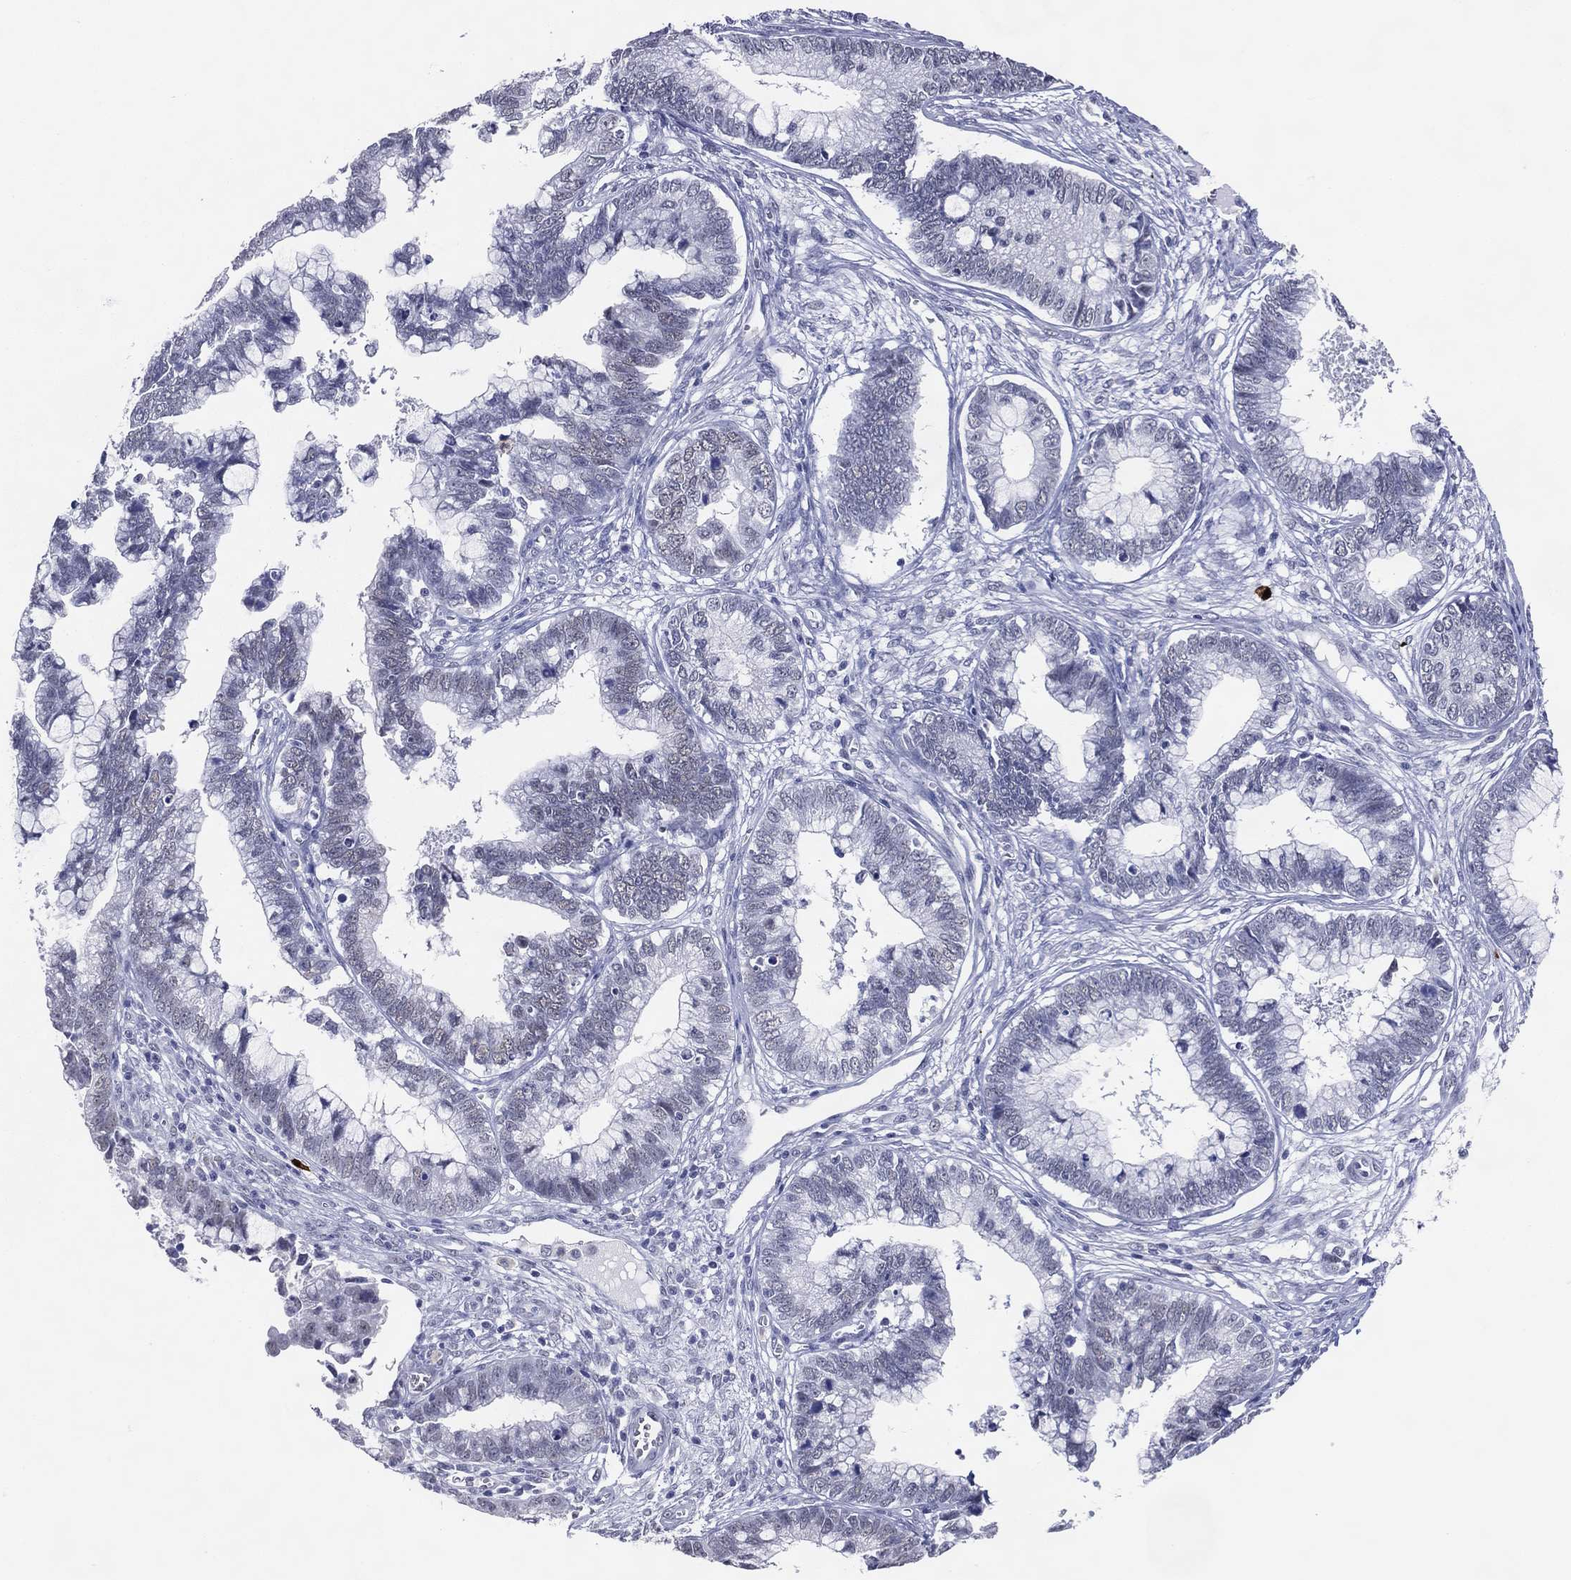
{"staining": {"intensity": "negative", "quantity": "none", "location": "none"}, "tissue": "cervical cancer", "cell_type": "Tumor cells", "image_type": "cancer", "snomed": [{"axis": "morphology", "description": "Adenocarcinoma, NOS"}, {"axis": "topography", "description": "Cervix"}], "caption": "Immunohistochemical staining of adenocarcinoma (cervical) demonstrates no significant expression in tumor cells. (DAB (3,3'-diaminobenzidine) immunohistochemistry (IHC) with hematoxylin counter stain).", "gene": "CFAP58", "patient": {"sex": "female", "age": 44}}